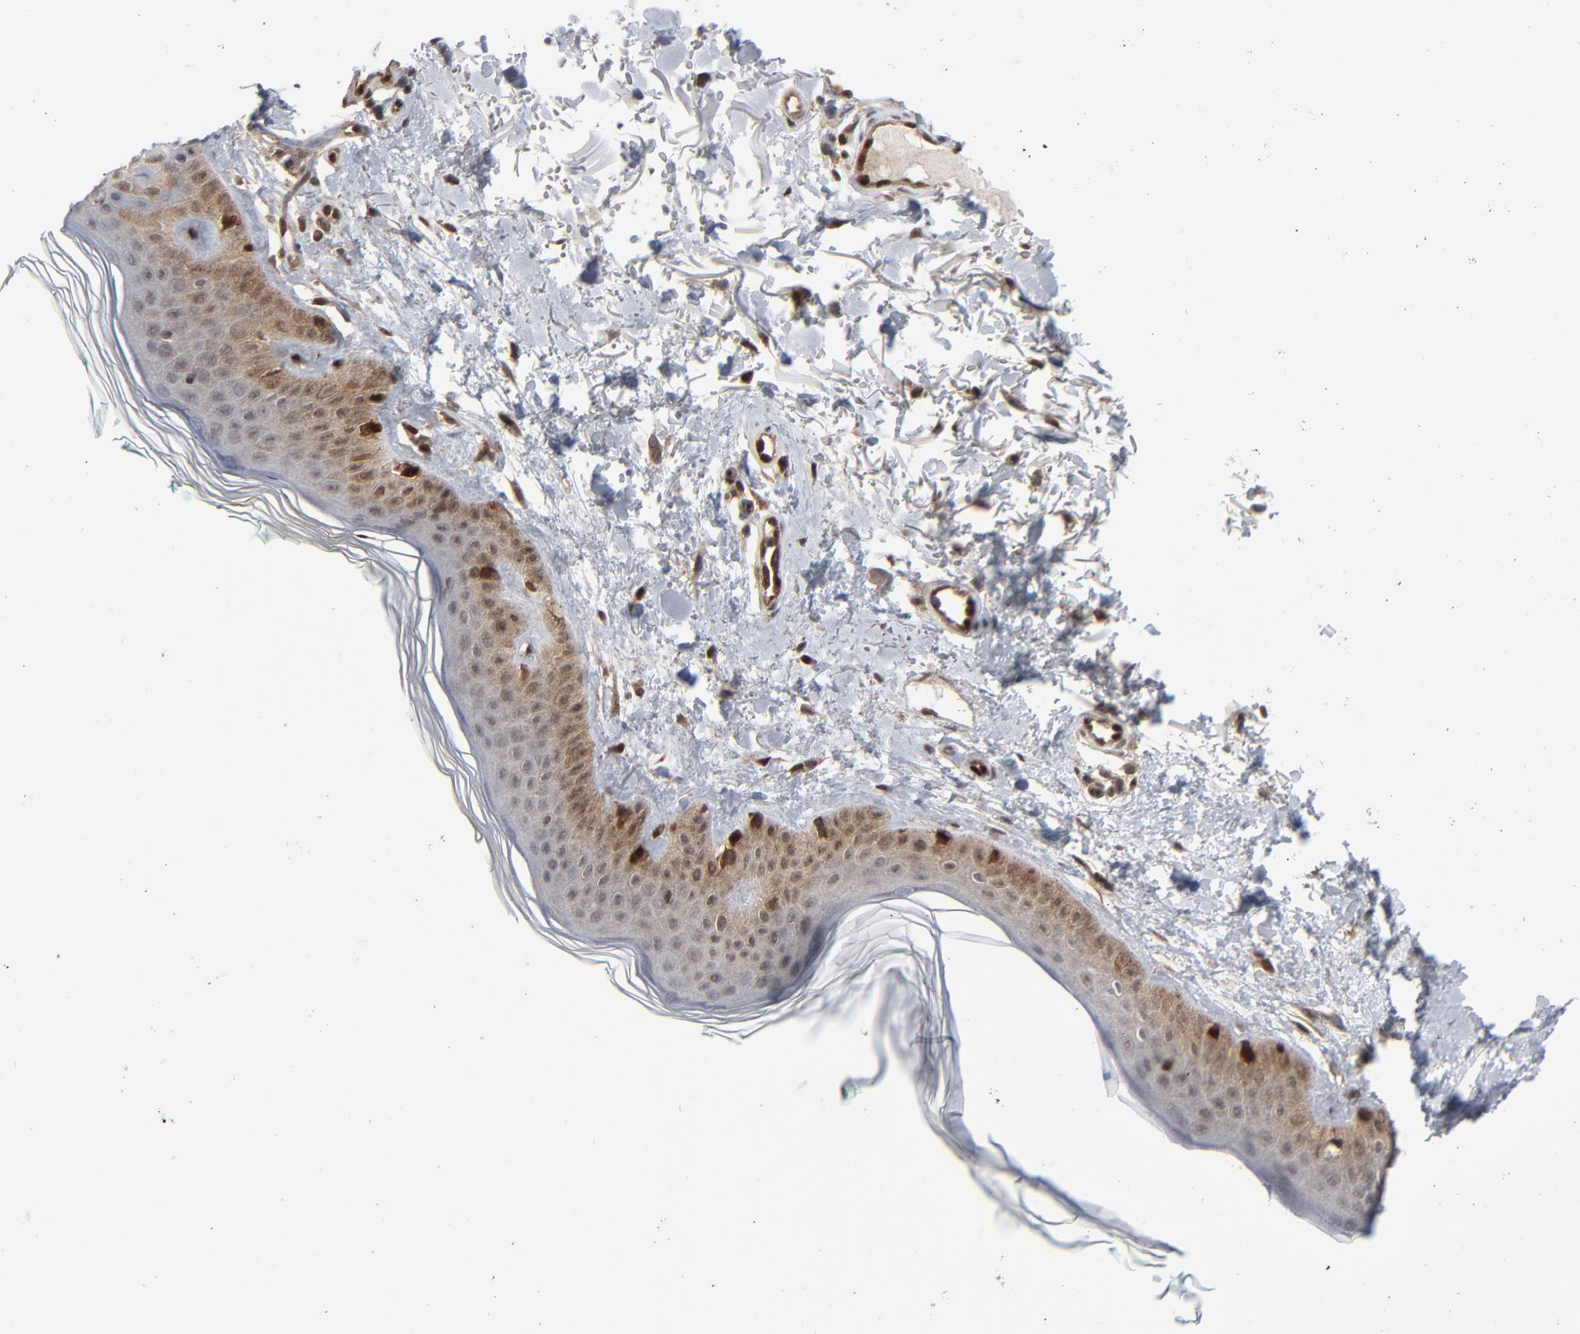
{"staining": {"intensity": "moderate", "quantity": ">75%", "location": "cytoplasmic/membranous,nuclear"}, "tissue": "skin", "cell_type": "Fibroblasts", "image_type": "normal", "snomed": [{"axis": "morphology", "description": "Normal tissue, NOS"}, {"axis": "topography", "description": "Skin"}], "caption": "Protein analysis of unremarkable skin exhibits moderate cytoplasmic/membranous,nuclear staining in approximately >75% of fibroblasts.", "gene": "AKT1", "patient": {"sex": "male", "age": 71}}